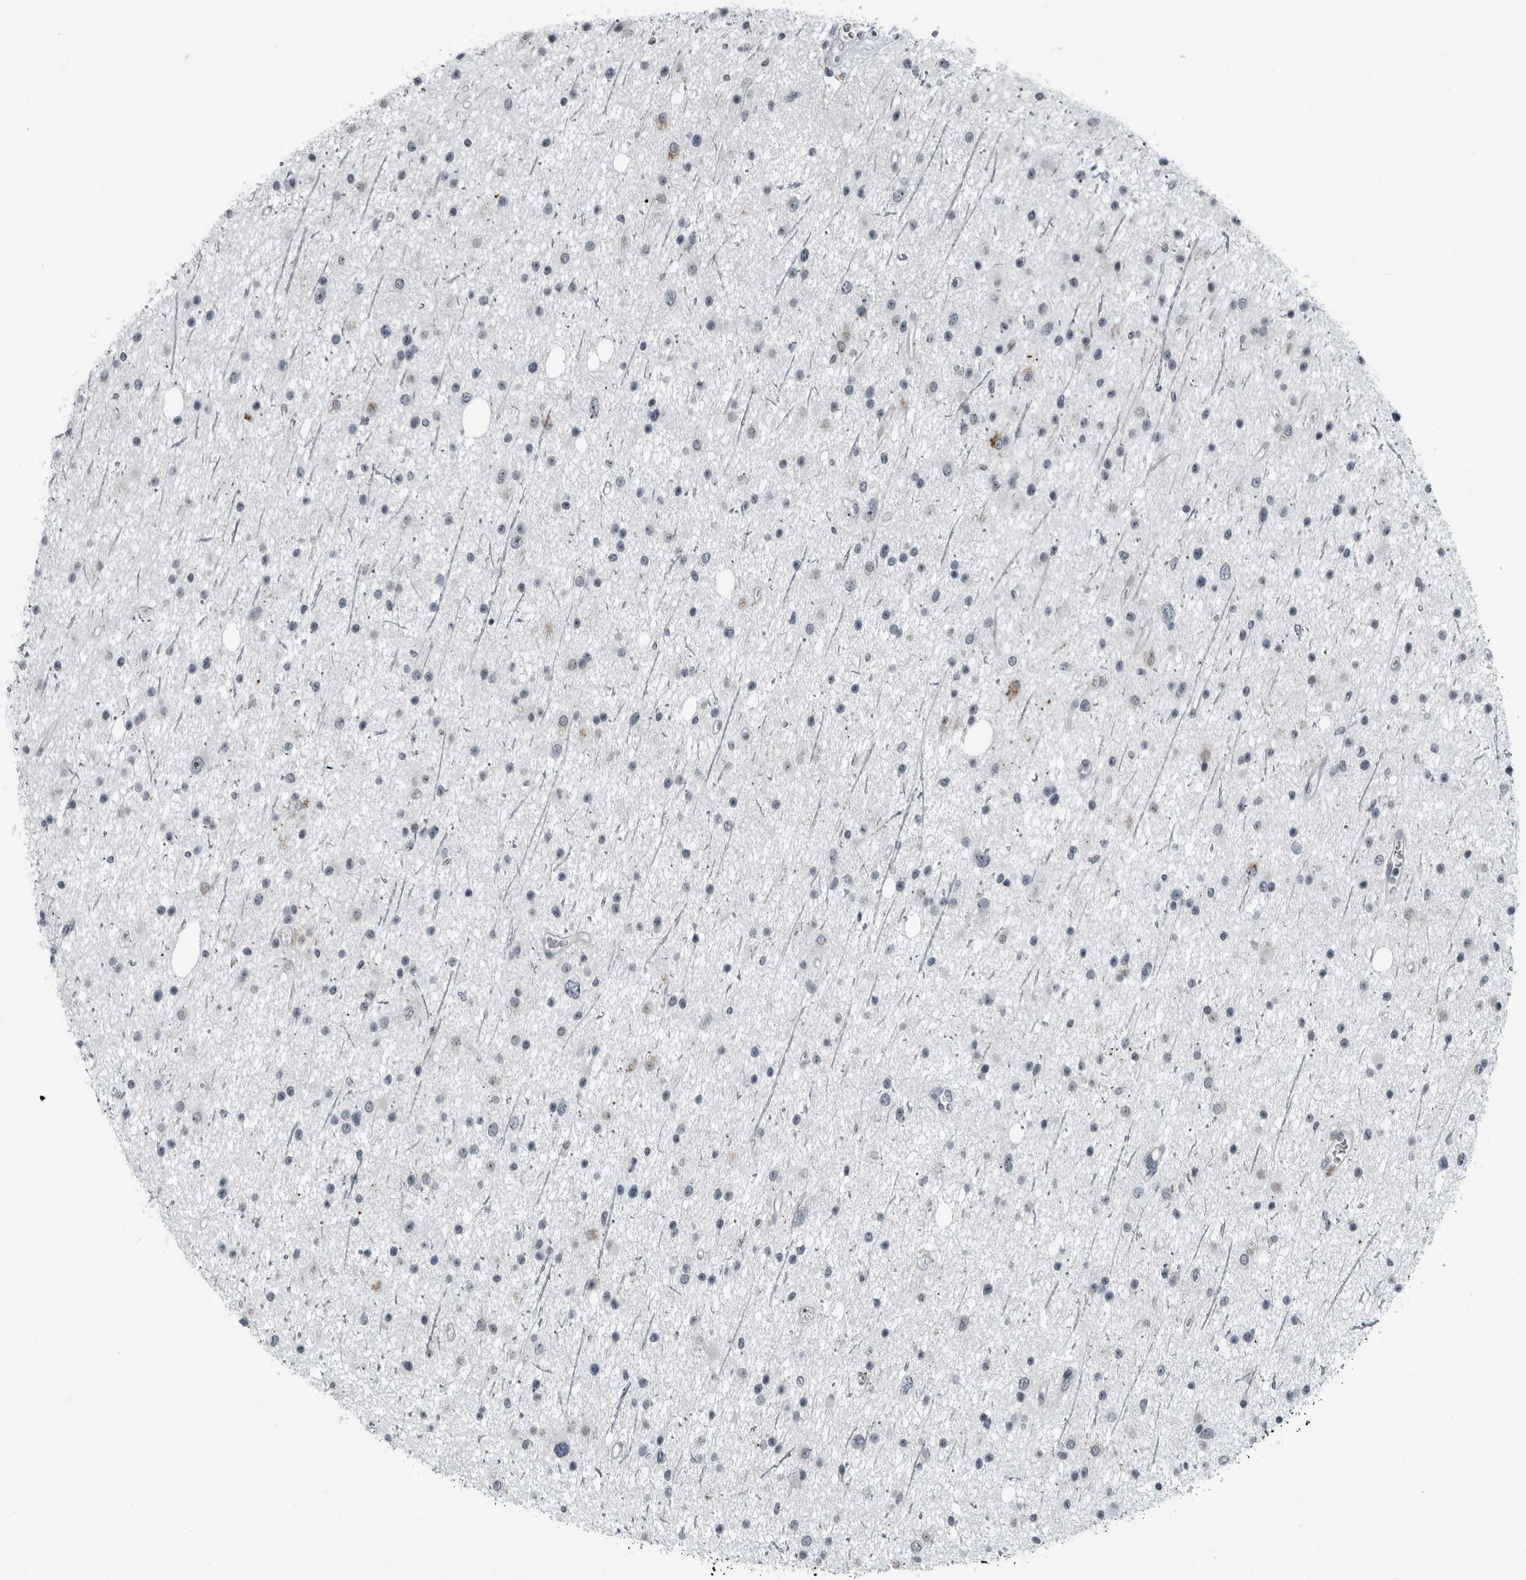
{"staining": {"intensity": "negative", "quantity": "none", "location": "none"}, "tissue": "glioma", "cell_type": "Tumor cells", "image_type": "cancer", "snomed": [{"axis": "morphology", "description": "Glioma, malignant, Low grade"}, {"axis": "topography", "description": "Cerebral cortex"}], "caption": "A high-resolution micrograph shows IHC staining of glioma, which displays no significant staining in tumor cells.", "gene": "PDCD11", "patient": {"sex": "female", "age": 39}}